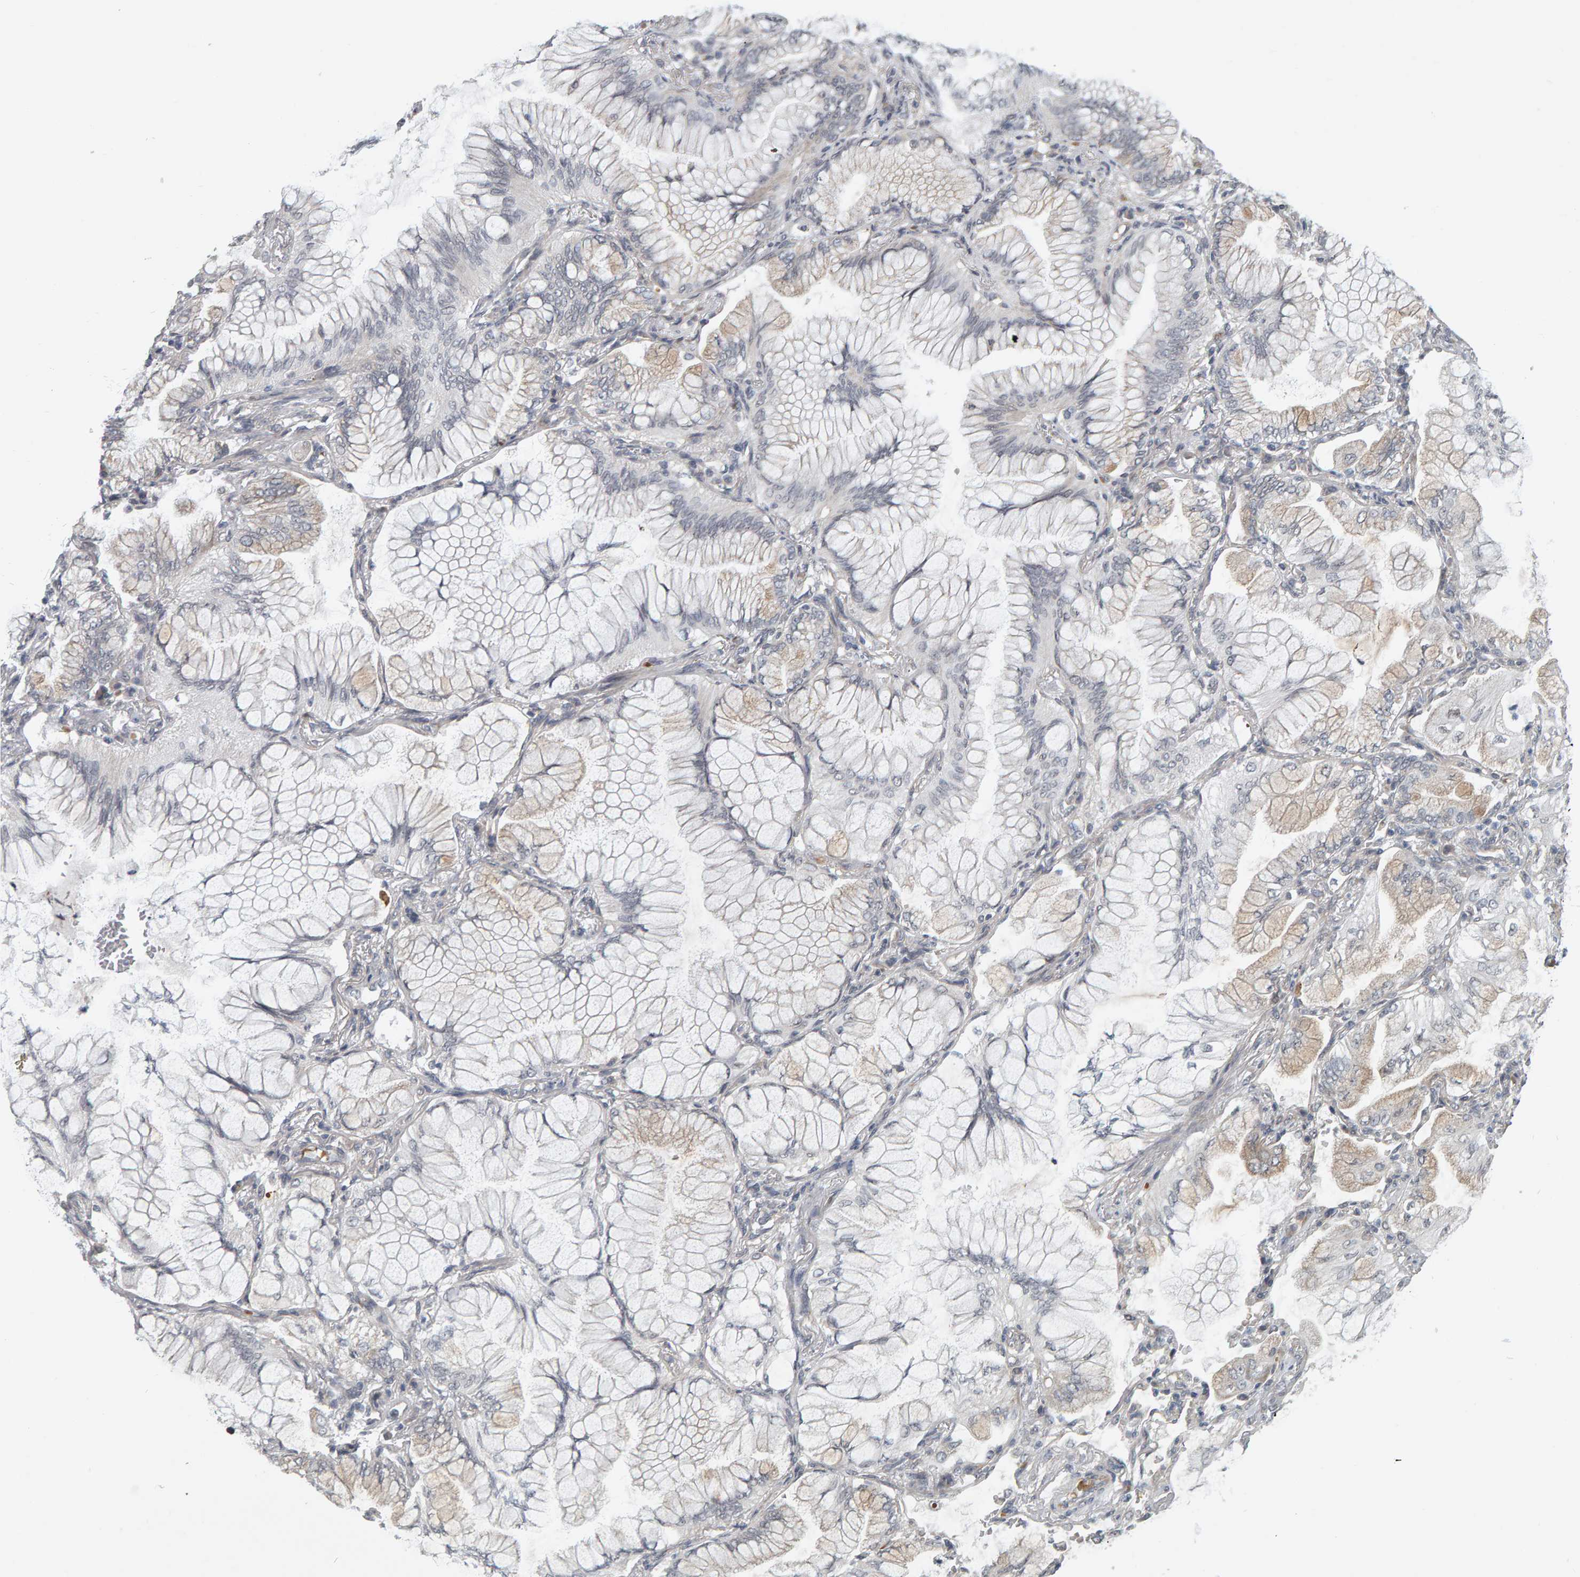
{"staining": {"intensity": "negative", "quantity": "none", "location": "none"}, "tissue": "lung cancer", "cell_type": "Tumor cells", "image_type": "cancer", "snomed": [{"axis": "morphology", "description": "Adenocarcinoma, NOS"}, {"axis": "topography", "description": "Lung"}], "caption": "Tumor cells show no significant positivity in lung cancer (adenocarcinoma).", "gene": "DAP3", "patient": {"sex": "female", "age": 70}}